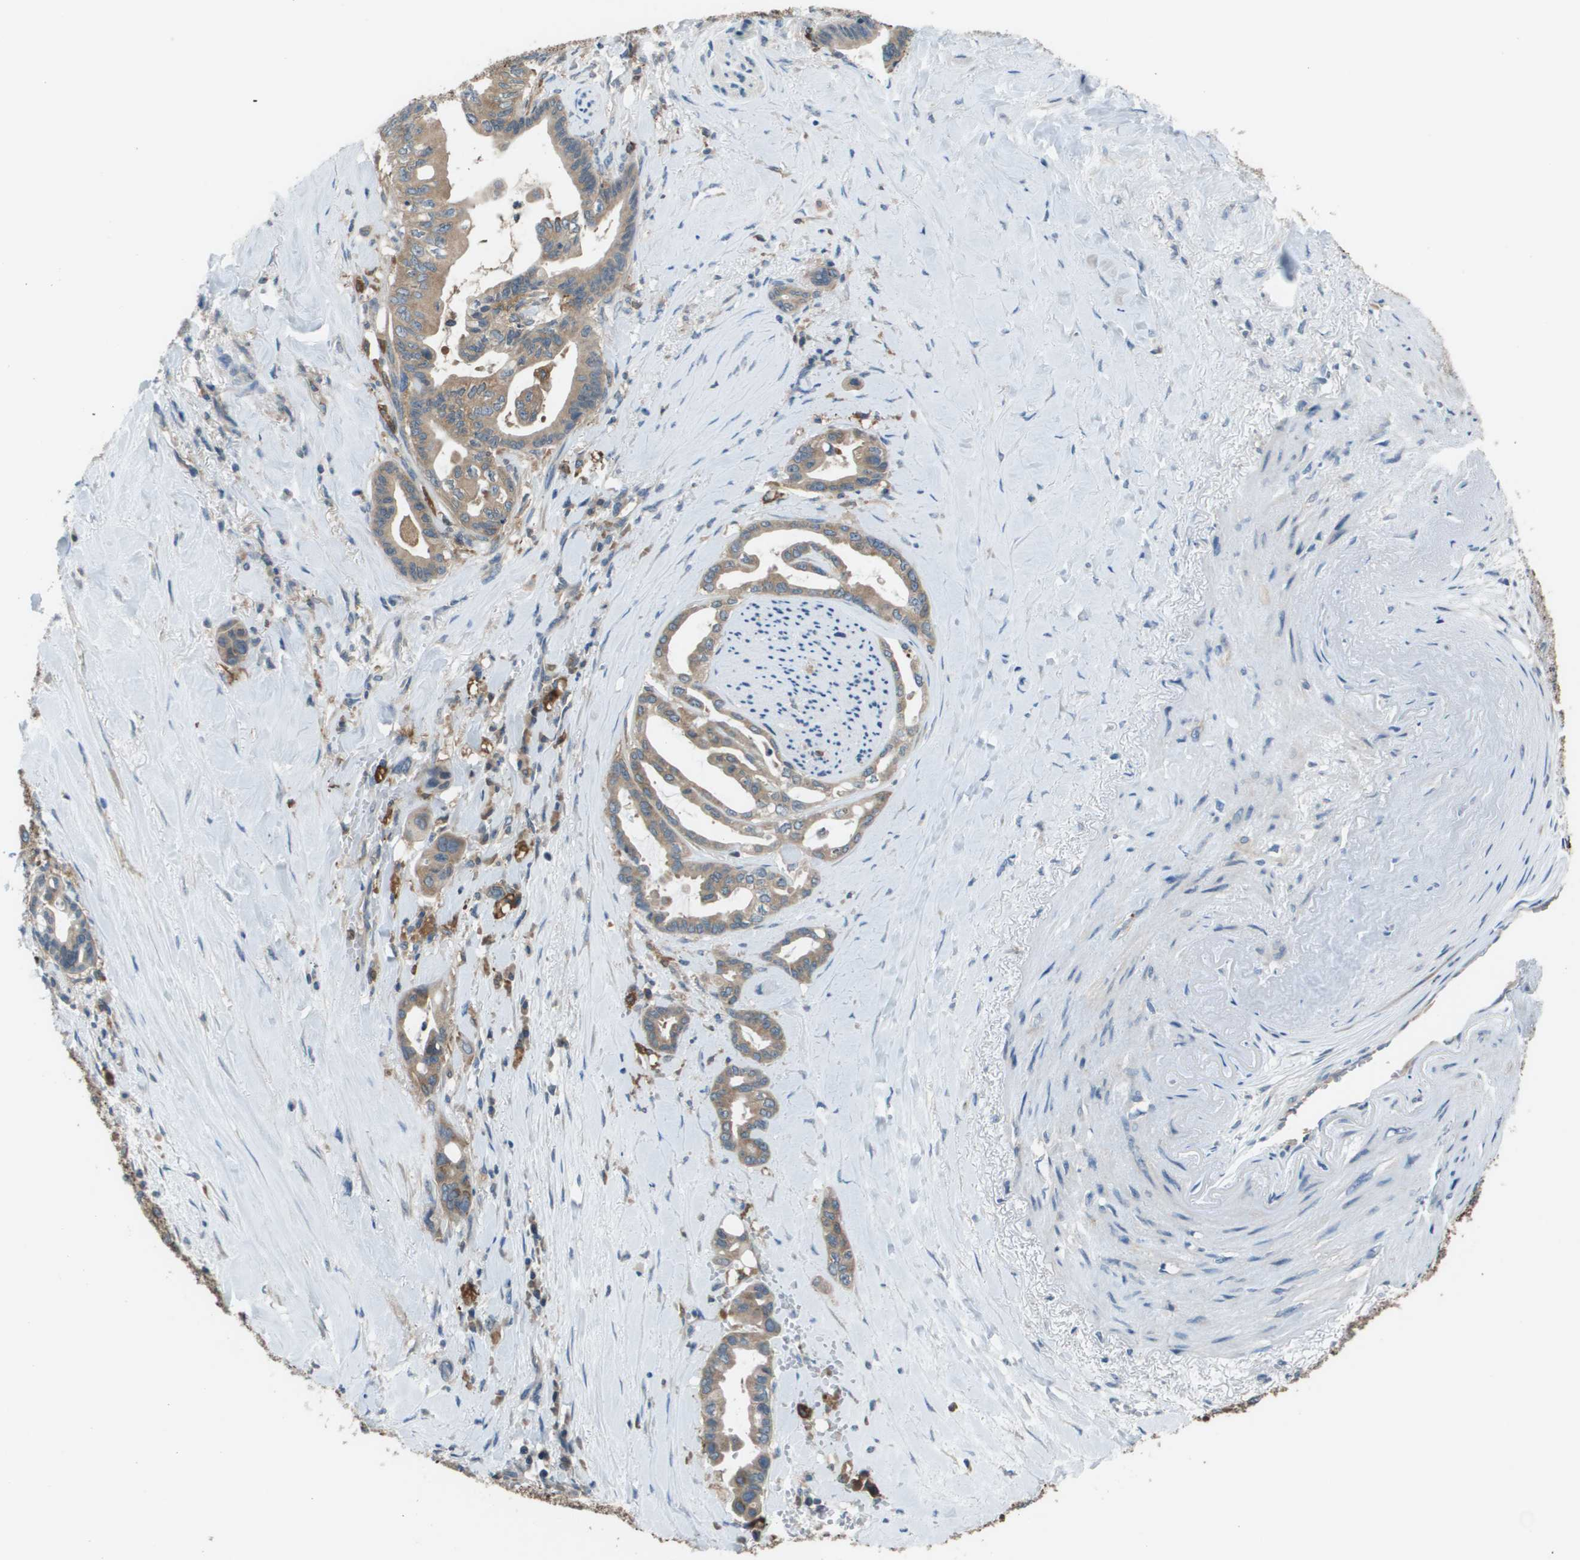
{"staining": {"intensity": "moderate", "quantity": ">75%", "location": "cytoplasmic/membranous"}, "tissue": "pancreatic cancer", "cell_type": "Tumor cells", "image_type": "cancer", "snomed": [{"axis": "morphology", "description": "Adenocarcinoma, NOS"}, {"axis": "topography", "description": "Pancreas"}], "caption": "This photomicrograph demonstrates immunohistochemistry (IHC) staining of pancreatic adenocarcinoma, with medium moderate cytoplasmic/membranous expression in approximately >75% of tumor cells.", "gene": "EIF3B", "patient": {"sex": "male", "age": 70}}